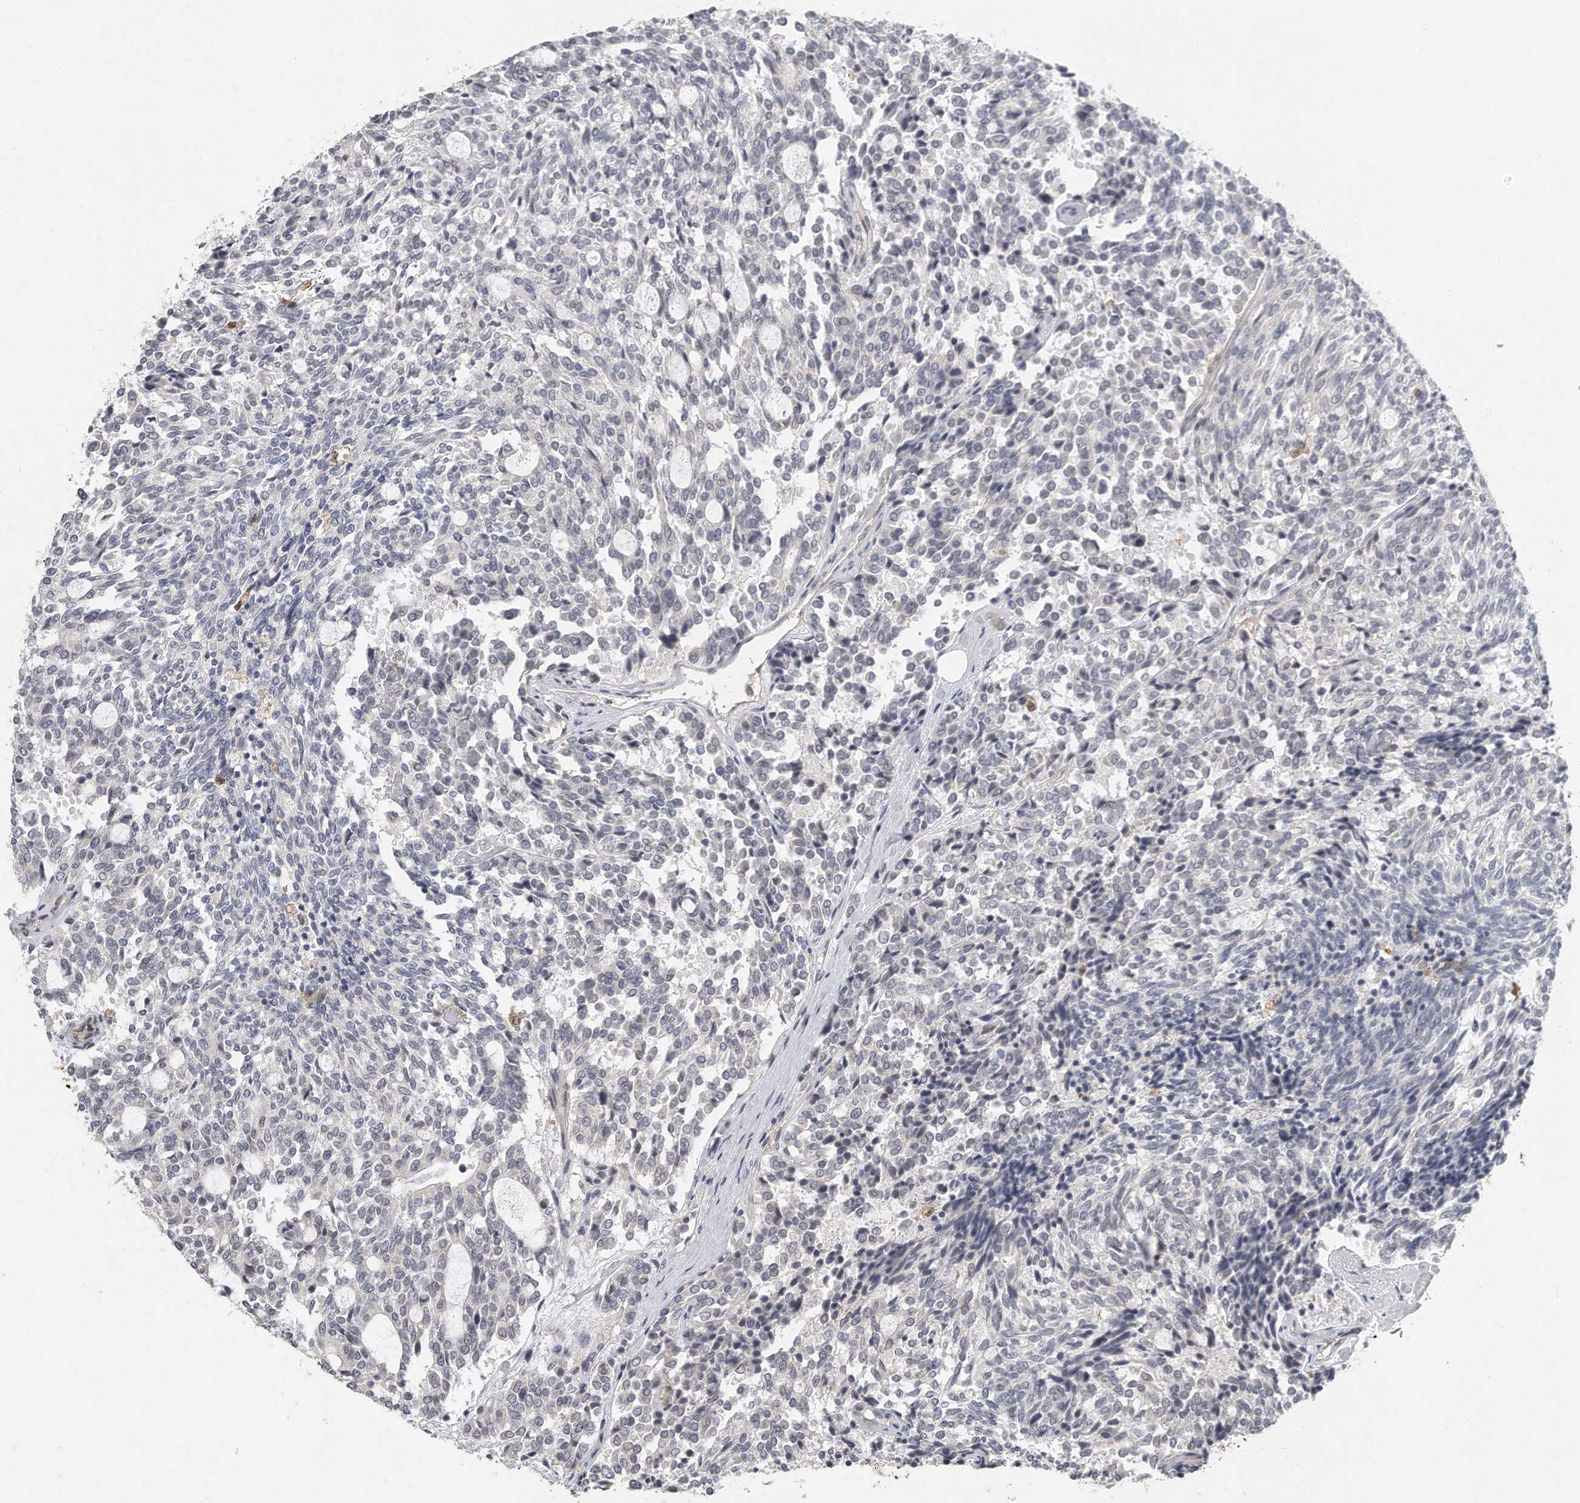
{"staining": {"intensity": "negative", "quantity": "none", "location": "none"}, "tissue": "carcinoid", "cell_type": "Tumor cells", "image_type": "cancer", "snomed": [{"axis": "morphology", "description": "Carcinoid, malignant, NOS"}, {"axis": "topography", "description": "Pancreas"}], "caption": "The histopathology image reveals no significant positivity in tumor cells of carcinoid.", "gene": "CAMK1", "patient": {"sex": "female", "age": 54}}